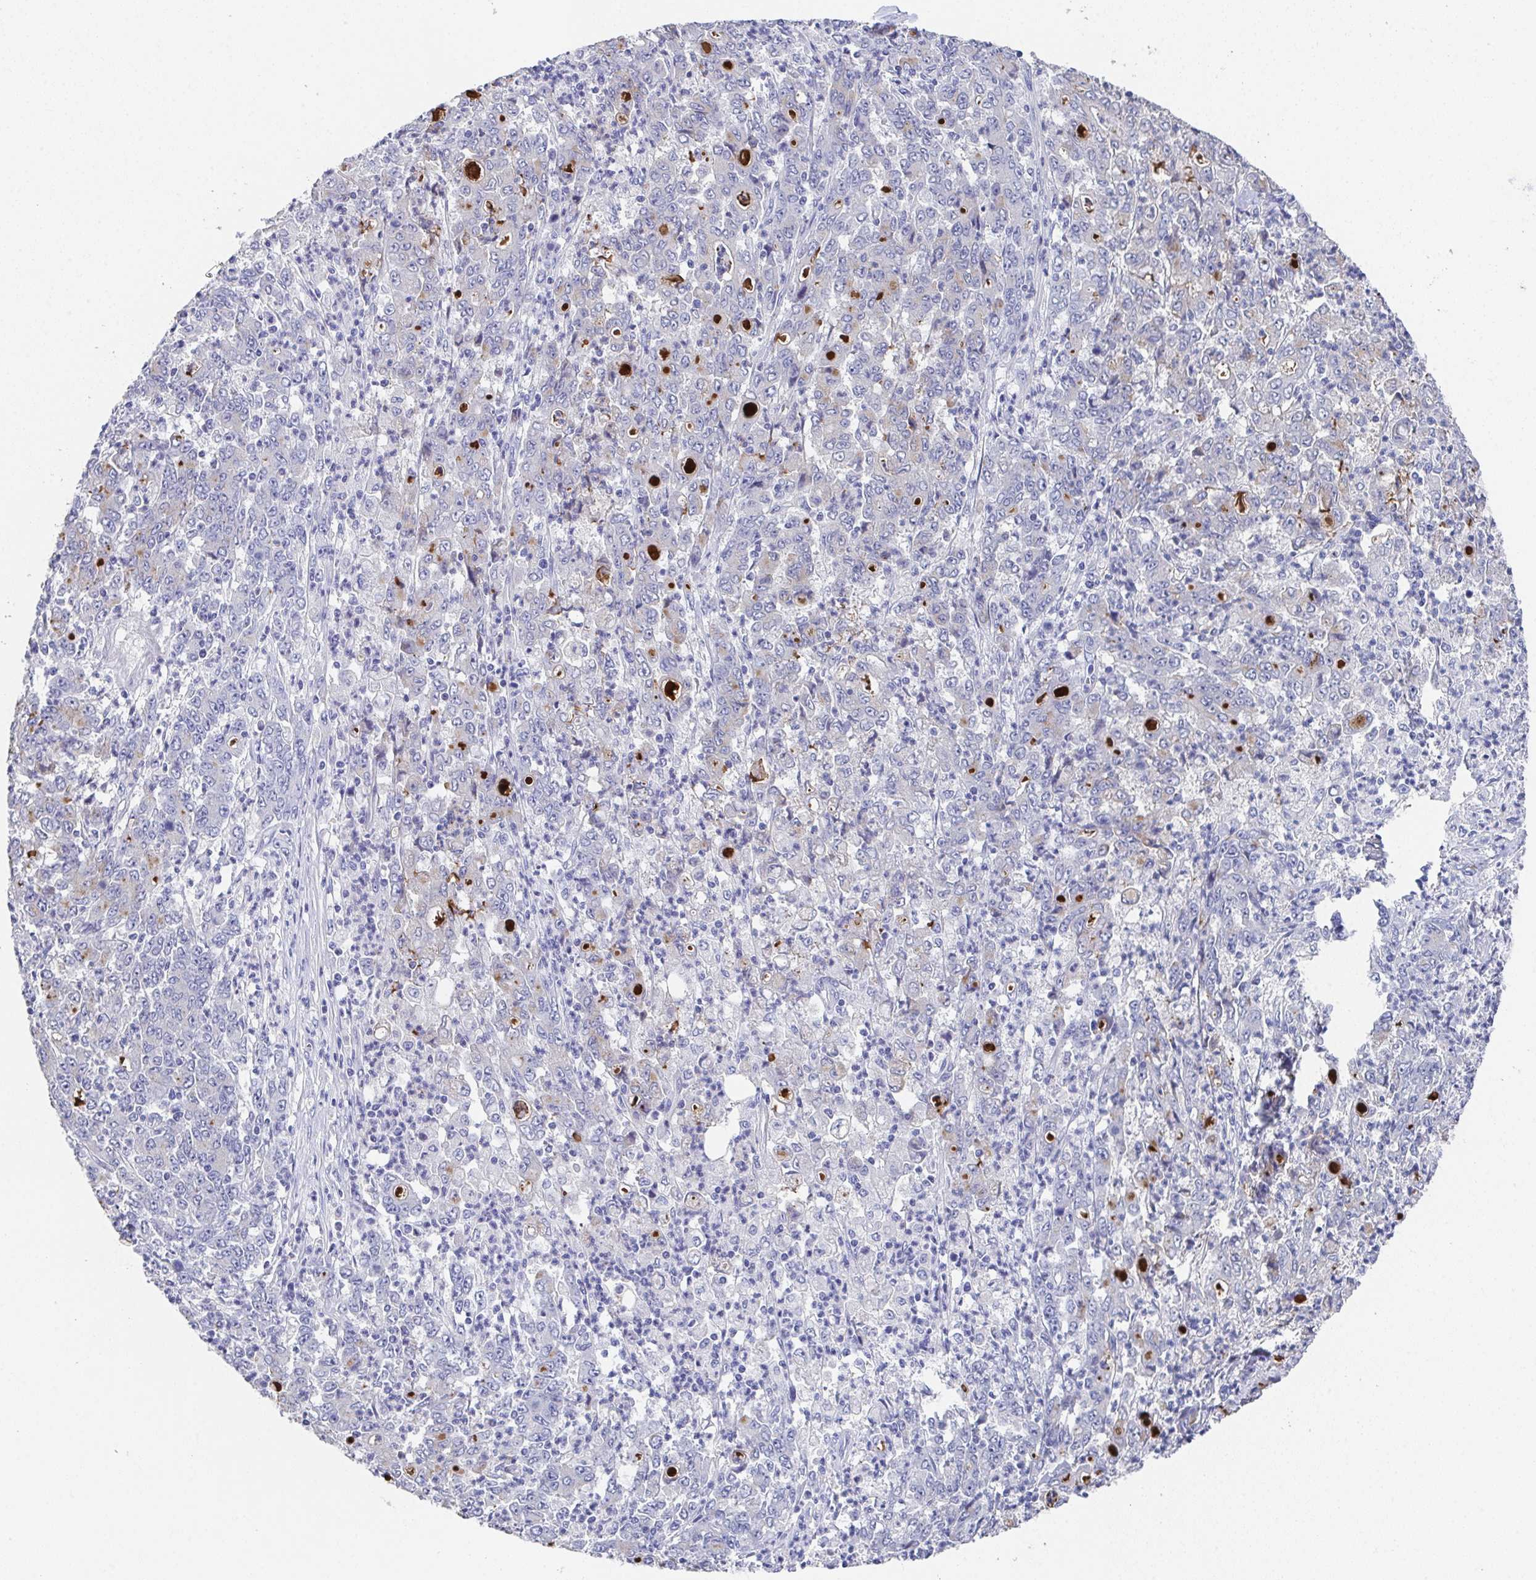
{"staining": {"intensity": "weak", "quantity": "<25%", "location": "cytoplasmic/membranous"}, "tissue": "stomach cancer", "cell_type": "Tumor cells", "image_type": "cancer", "snomed": [{"axis": "morphology", "description": "Adenocarcinoma, NOS"}, {"axis": "topography", "description": "Stomach, lower"}], "caption": "Immunohistochemistry micrograph of adenocarcinoma (stomach) stained for a protein (brown), which demonstrates no positivity in tumor cells.", "gene": "SSC4D", "patient": {"sex": "female", "age": 71}}